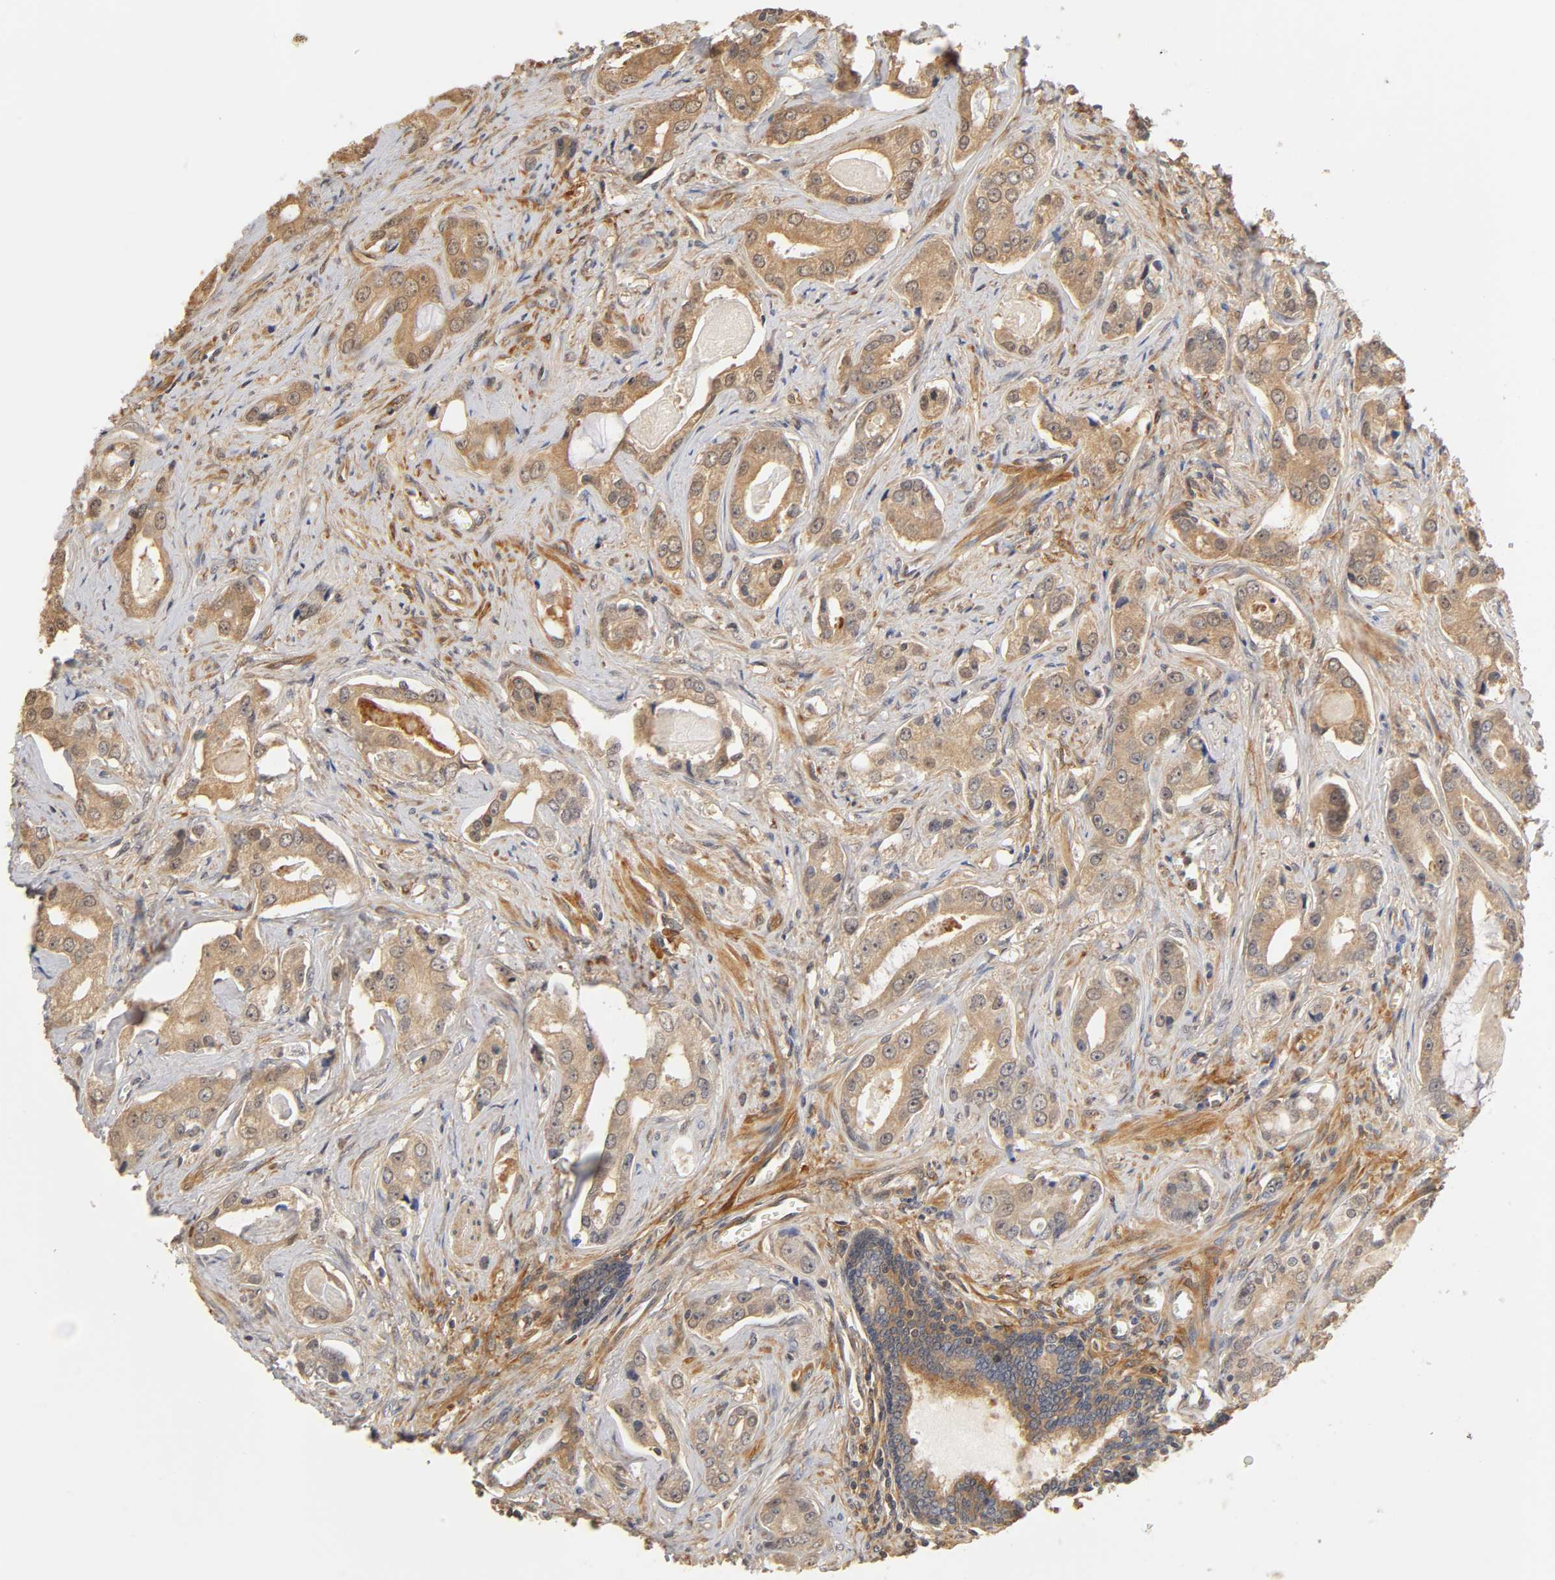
{"staining": {"intensity": "moderate", "quantity": ">75%", "location": "cytoplasmic/membranous"}, "tissue": "prostate cancer", "cell_type": "Tumor cells", "image_type": "cancer", "snomed": [{"axis": "morphology", "description": "Adenocarcinoma, Low grade"}, {"axis": "topography", "description": "Prostate"}], "caption": "Prostate adenocarcinoma (low-grade) was stained to show a protein in brown. There is medium levels of moderate cytoplasmic/membranous staining in about >75% of tumor cells. Ihc stains the protein in brown and the nuclei are stained blue.", "gene": "PDE5A", "patient": {"sex": "male", "age": 59}}